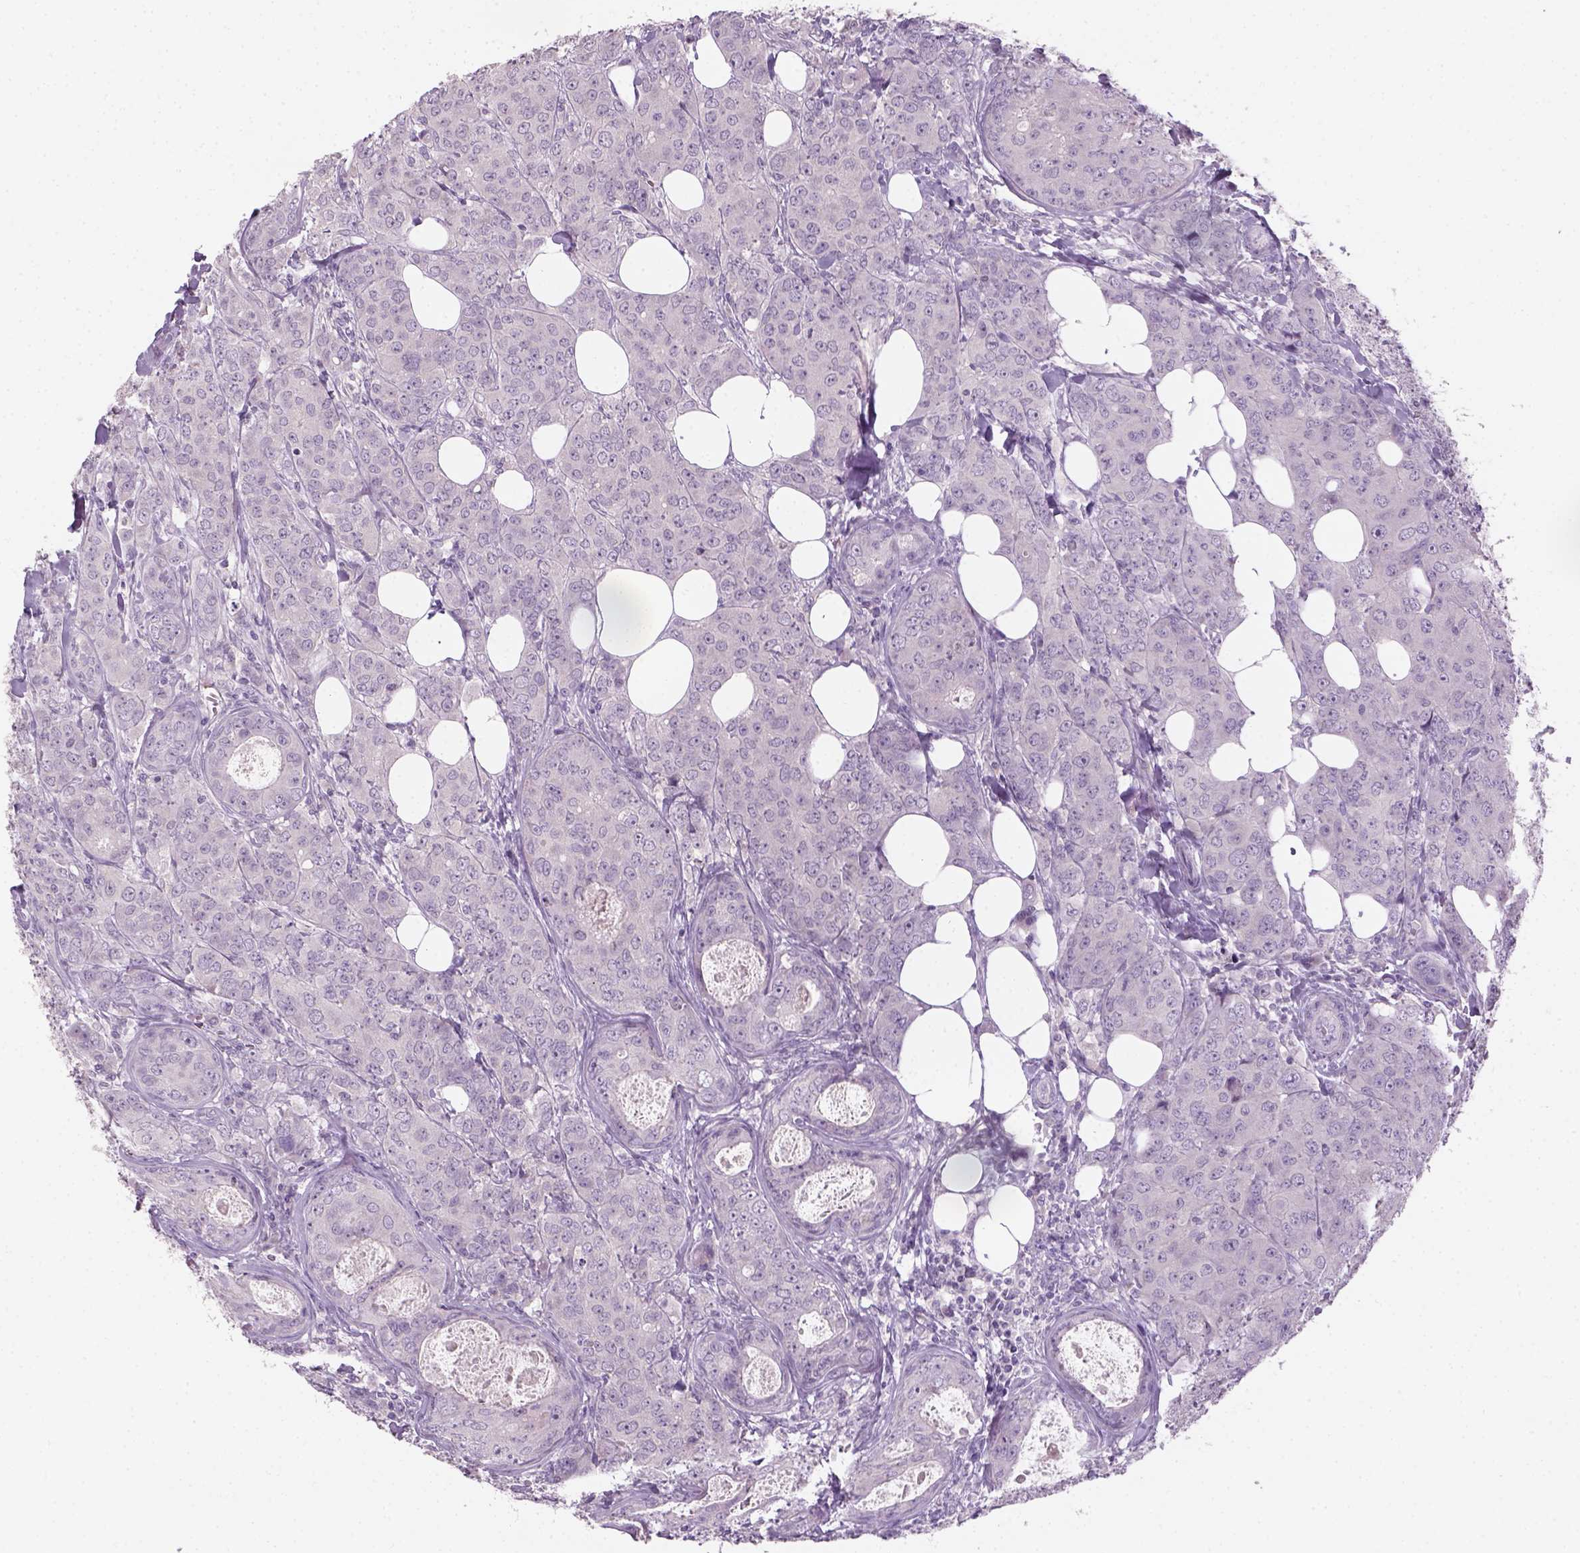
{"staining": {"intensity": "negative", "quantity": "none", "location": "none"}, "tissue": "breast cancer", "cell_type": "Tumor cells", "image_type": "cancer", "snomed": [{"axis": "morphology", "description": "Duct carcinoma"}, {"axis": "topography", "description": "Breast"}], "caption": "Image shows no protein staining in tumor cells of breast intraductal carcinoma tissue.", "gene": "GFI1B", "patient": {"sex": "female", "age": 43}}